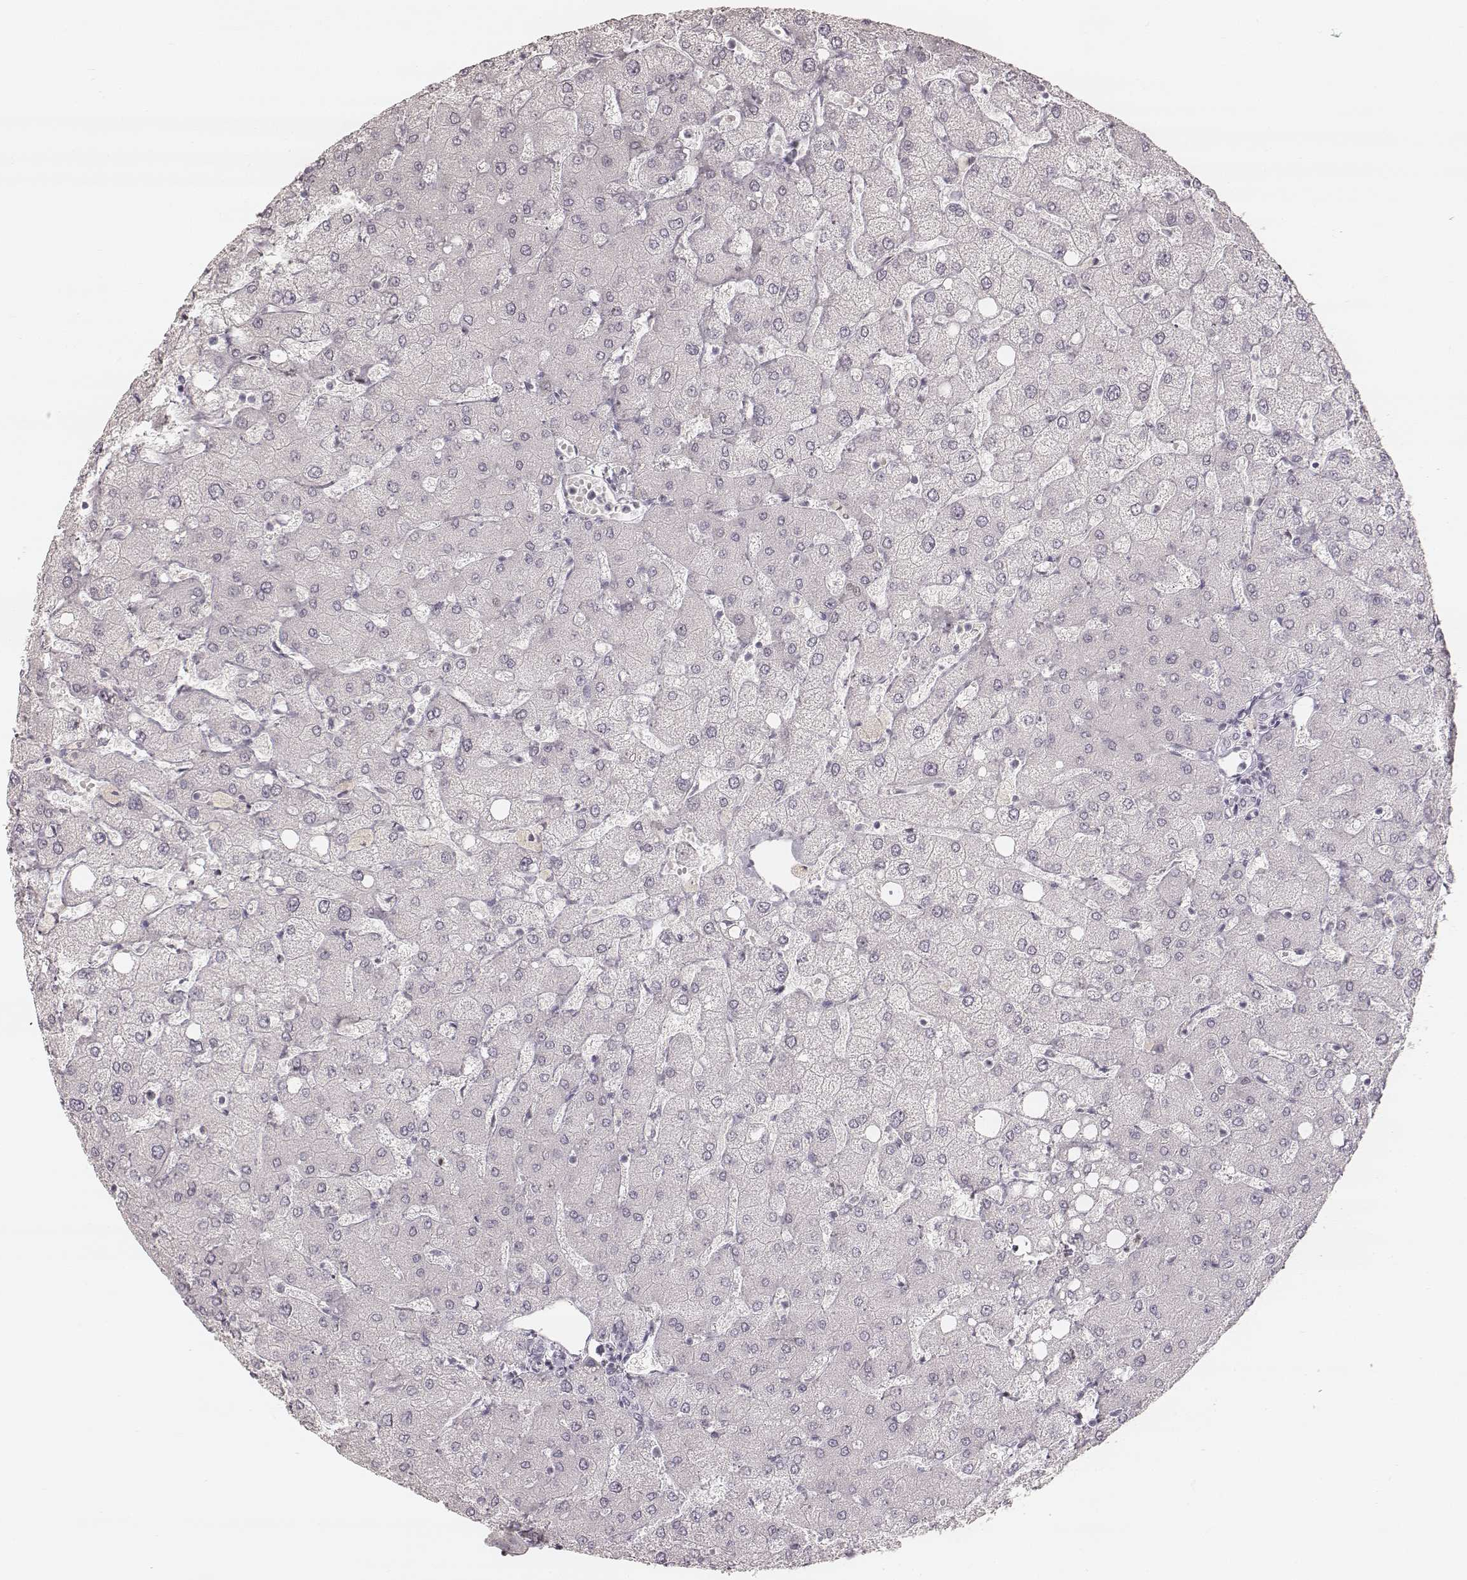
{"staining": {"intensity": "negative", "quantity": "none", "location": "none"}, "tissue": "liver", "cell_type": "Cholangiocytes", "image_type": "normal", "snomed": [{"axis": "morphology", "description": "Normal tissue, NOS"}, {"axis": "topography", "description": "Liver"}], "caption": "This photomicrograph is of benign liver stained with immunohistochemistry (IHC) to label a protein in brown with the nuclei are counter-stained blue. There is no positivity in cholangiocytes.", "gene": "TEX37", "patient": {"sex": "female", "age": 54}}